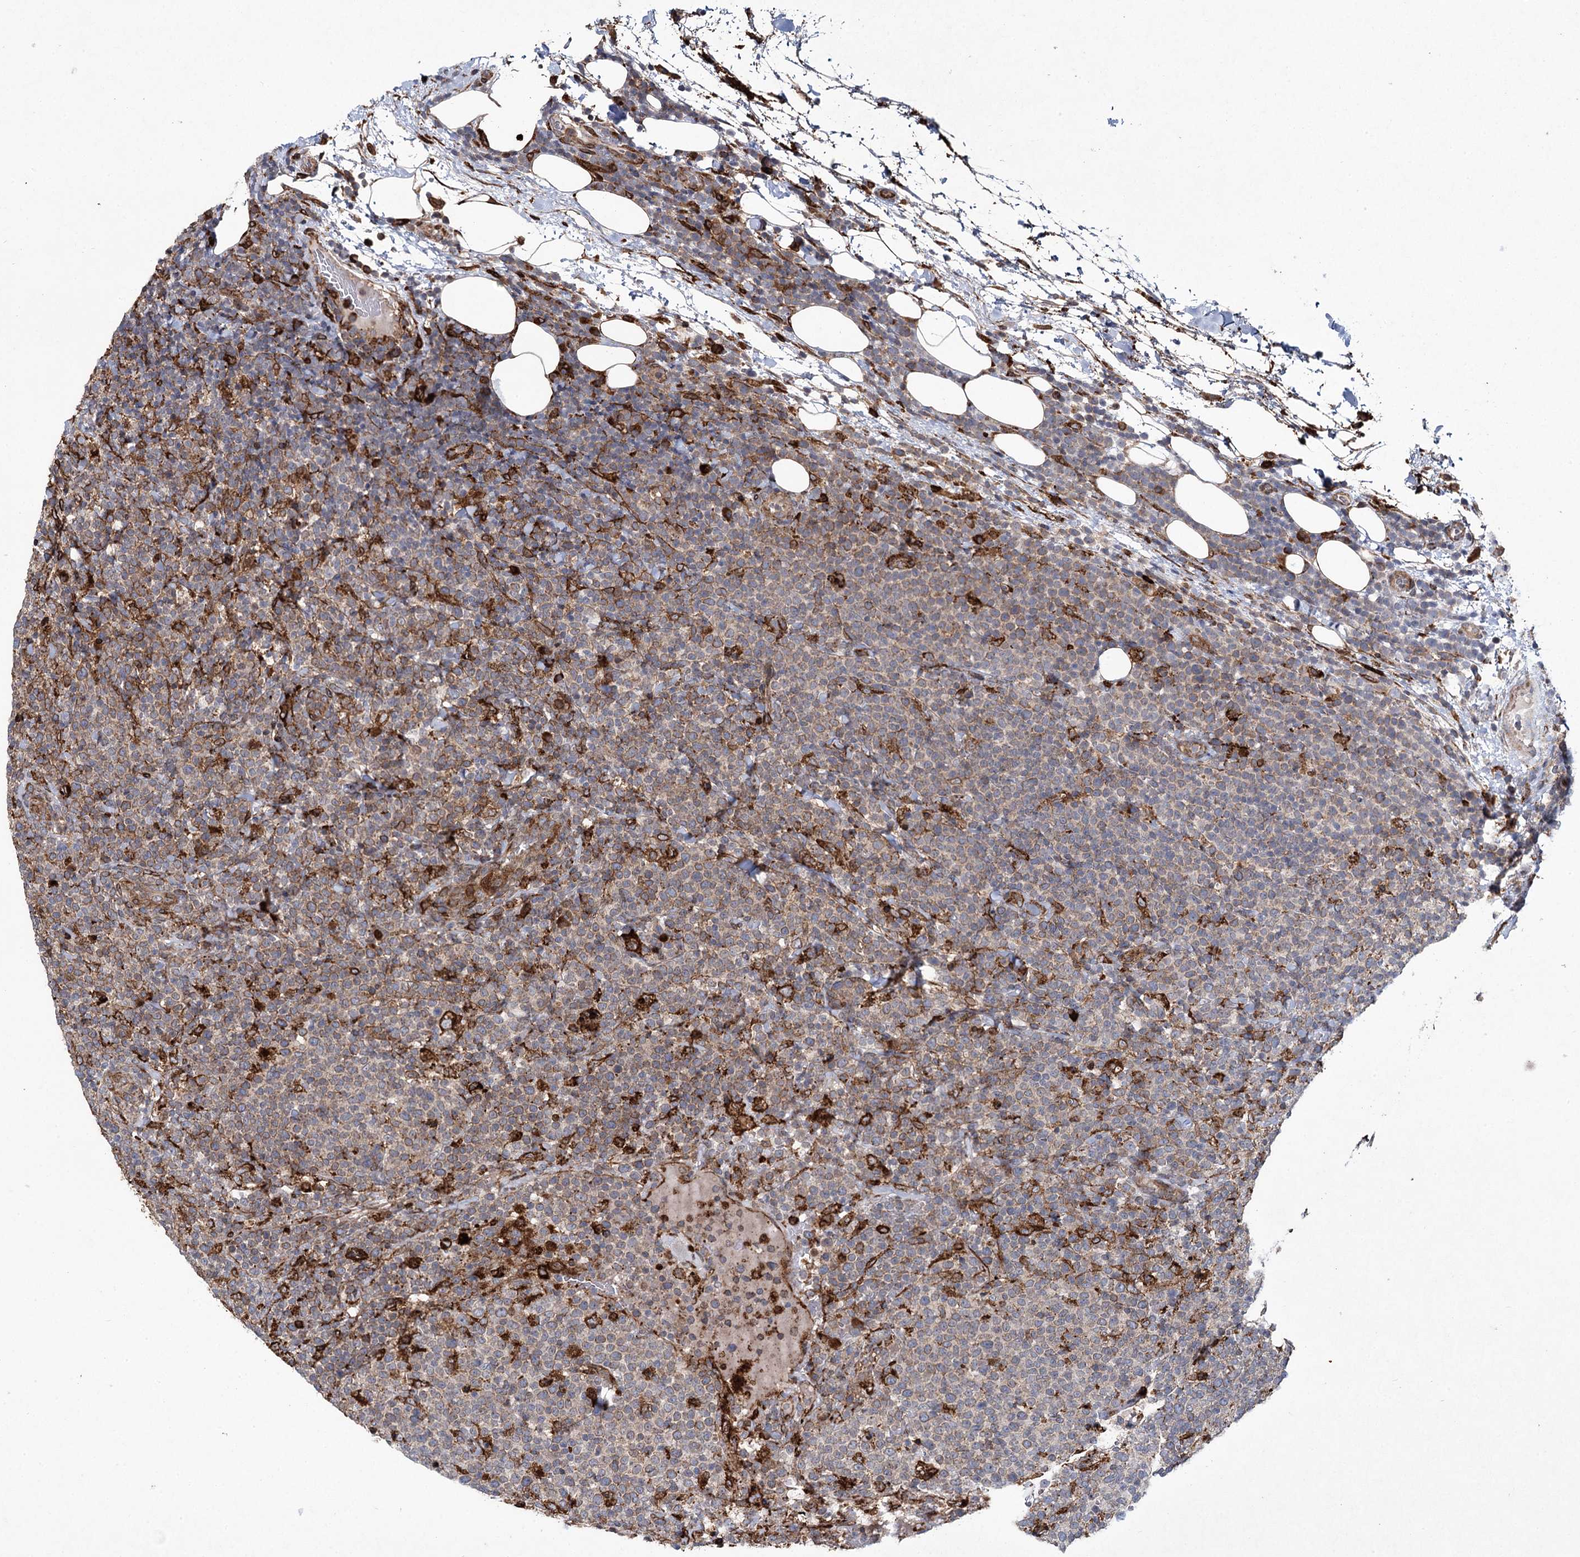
{"staining": {"intensity": "moderate", "quantity": ">75%", "location": "cytoplasmic/membranous"}, "tissue": "lymphoma", "cell_type": "Tumor cells", "image_type": "cancer", "snomed": [{"axis": "morphology", "description": "Malignant lymphoma, non-Hodgkin's type, High grade"}, {"axis": "topography", "description": "Lymph node"}], "caption": "Immunohistochemical staining of human lymphoma demonstrates medium levels of moderate cytoplasmic/membranous protein positivity in approximately >75% of tumor cells.", "gene": "DCUN1D4", "patient": {"sex": "male", "age": 61}}